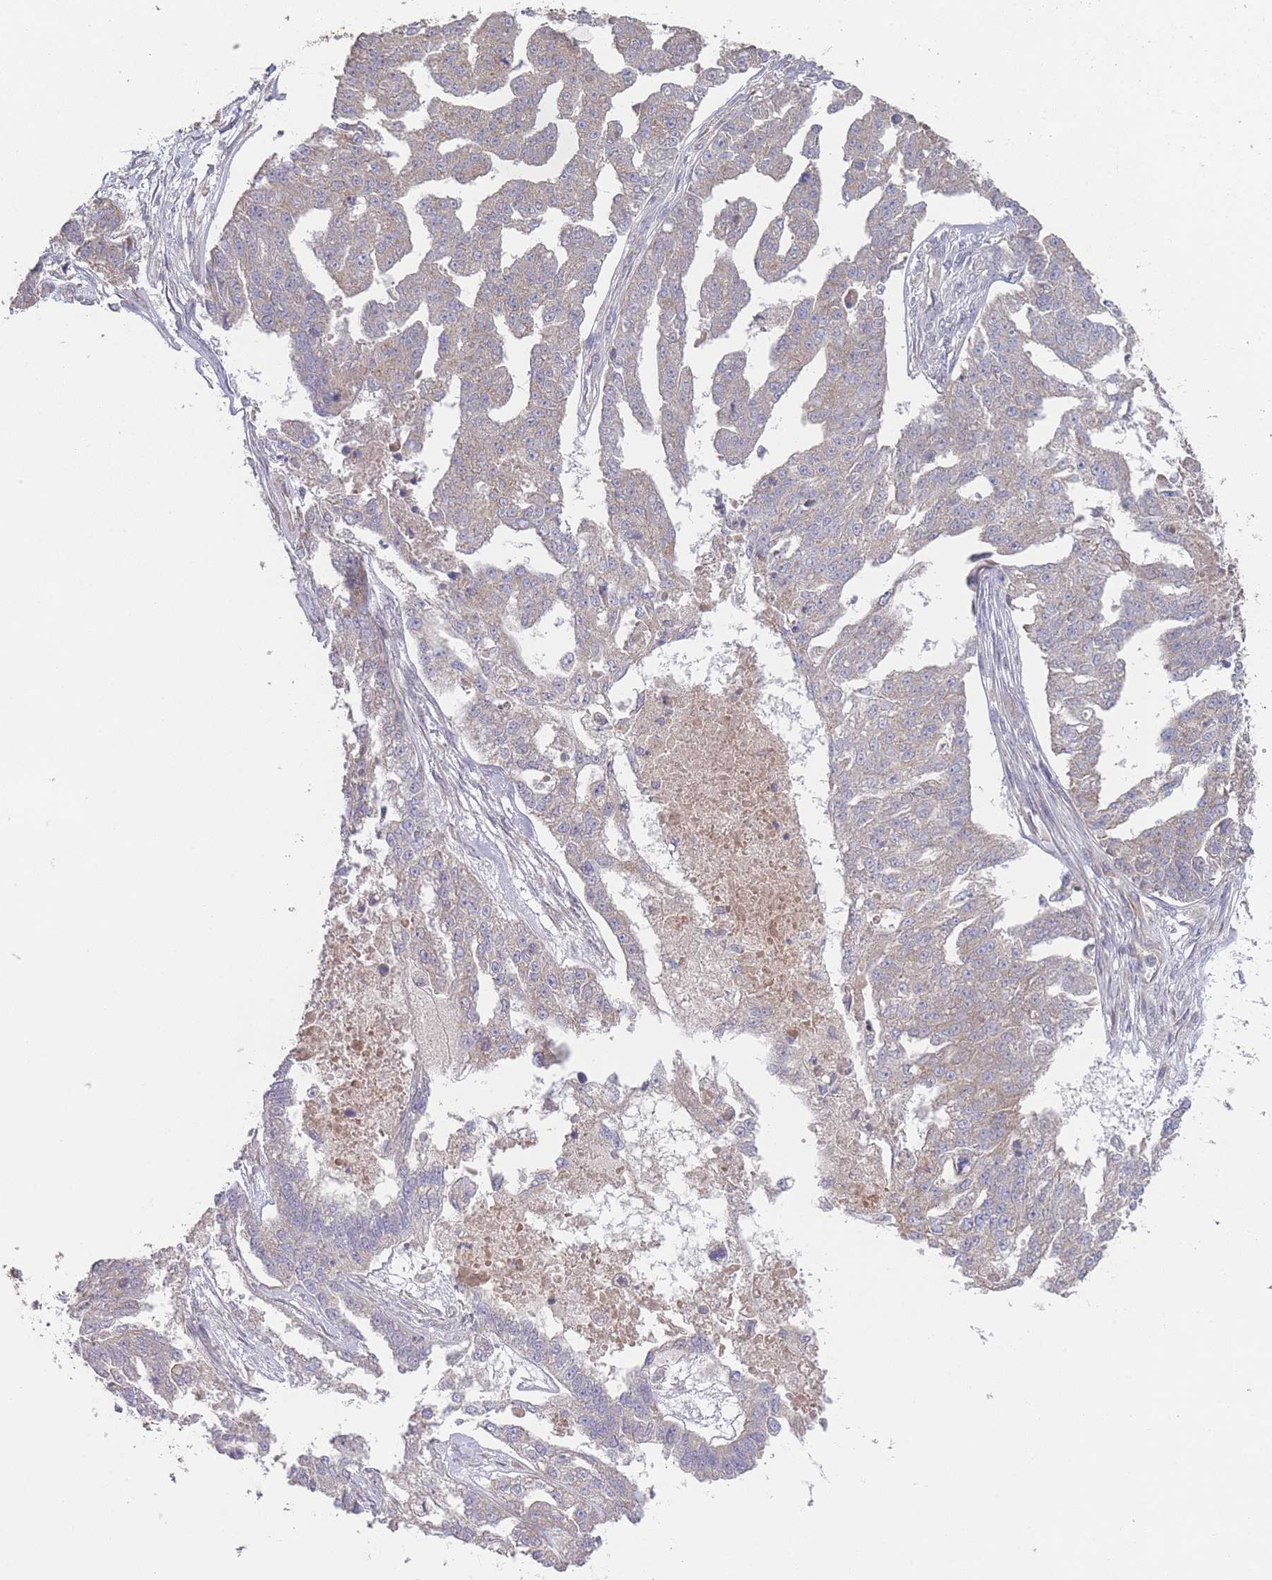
{"staining": {"intensity": "weak", "quantity": "<25%", "location": "cytoplasmic/membranous"}, "tissue": "ovarian cancer", "cell_type": "Tumor cells", "image_type": "cancer", "snomed": [{"axis": "morphology", "description": "Cystadenocarcinoma, serous, NOS"}, {"axis": "topography", "description": "Ovary"}], "caption": "IHC micrograph of serous cystadenocarcinoma (ovarian) stained for a protein (brown), which demonstrates no positivity in tumor cells.", "gene": "PXMP4", "patient": {"sex": "female", "age": 58}}